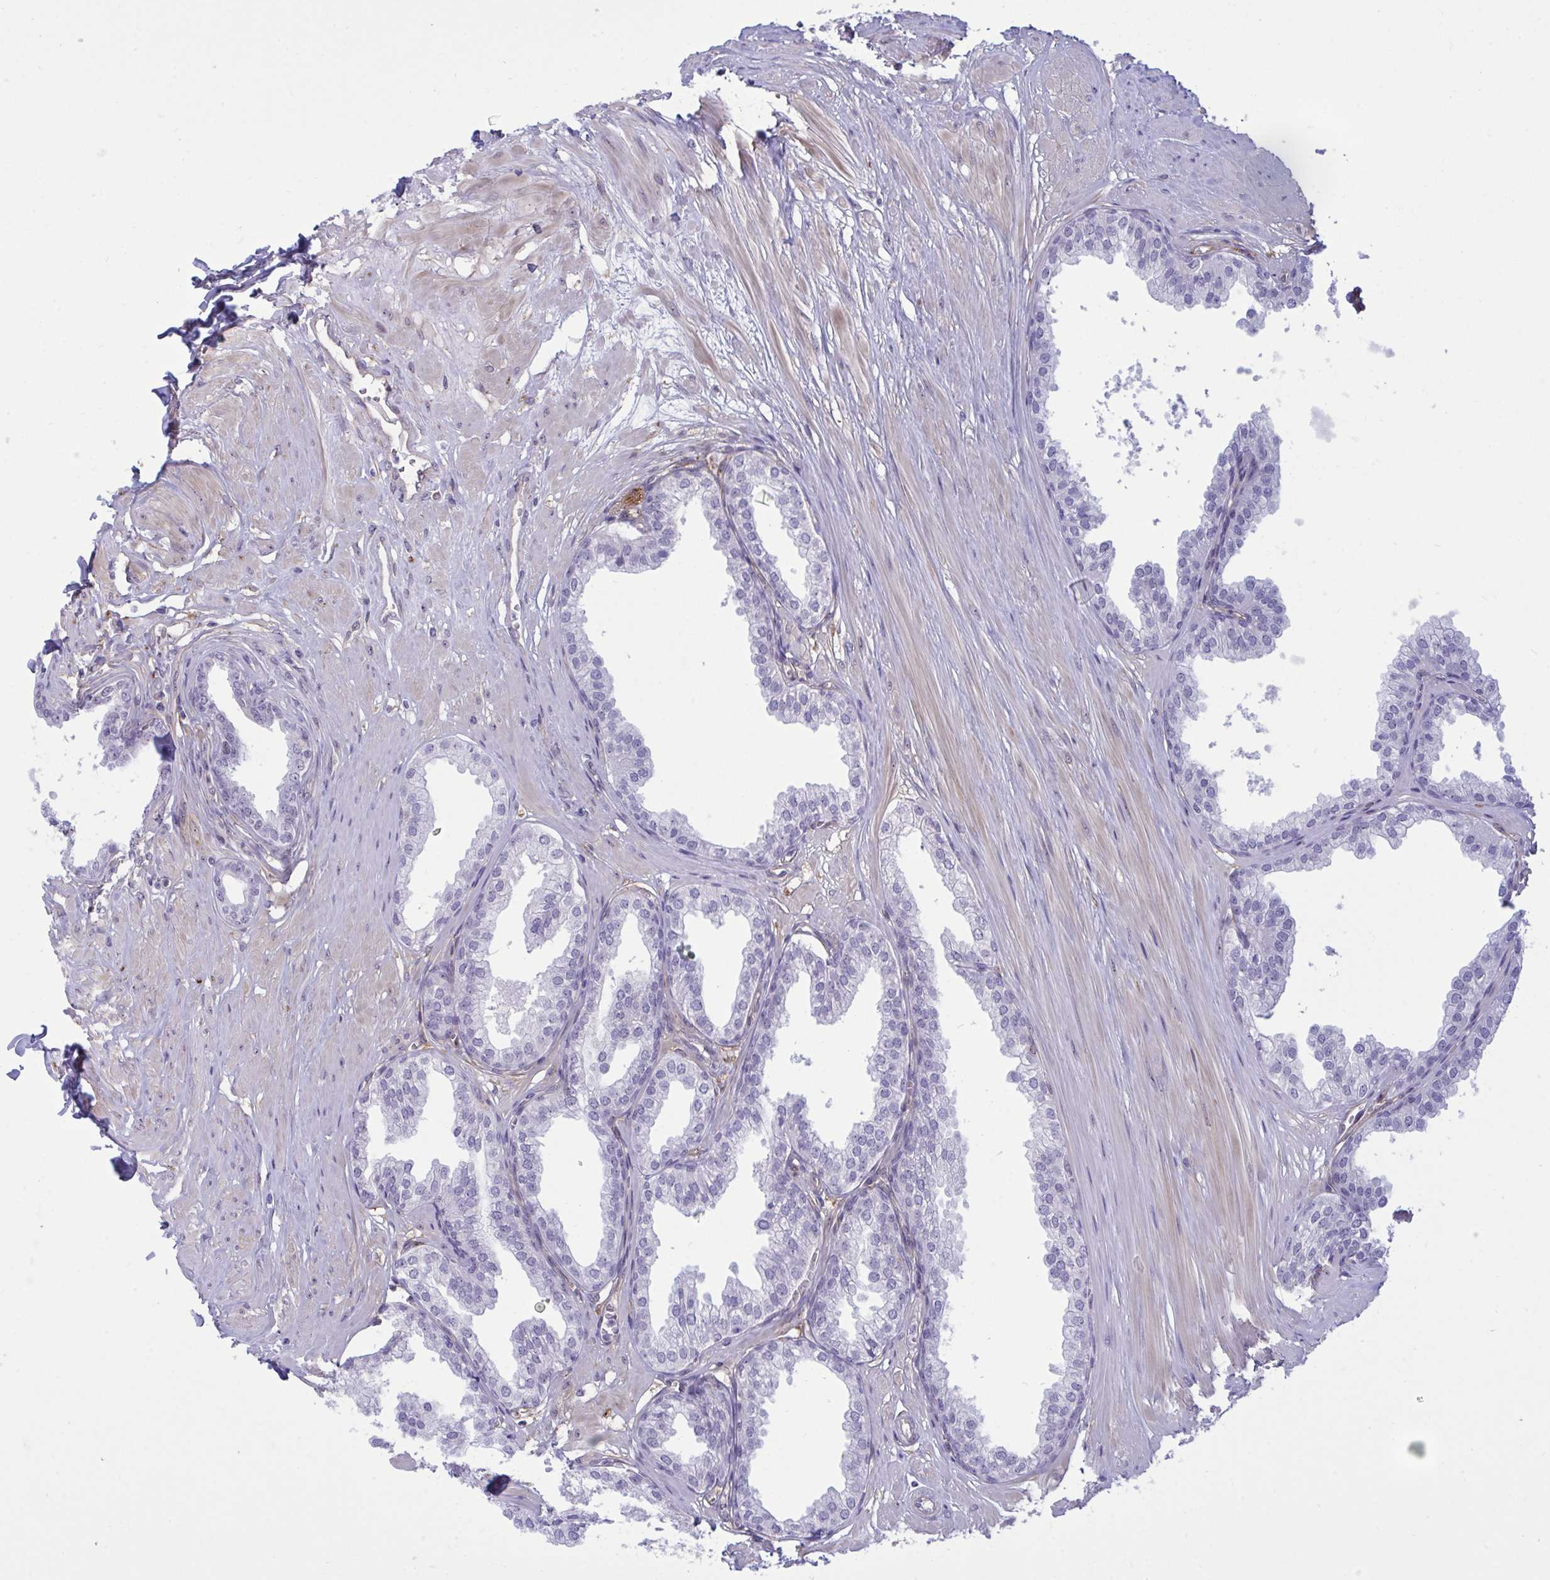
{"staining": {"intensity": "negative", "quantity": "none", "location": "none"}, "tissue": "prostate", "cell_type": "Glandular cells", "image_type": "normal", "snomed": [{"axis": "morphology", "description": "Normal tissue, NOS"}, {"axis": "topography", "description": "Prostate"}, {"axis": "topography", "description": "Peripheral nerve tissue"}], "caption": "The image shows no significant expression in glandular cells of prostate. (Brightfield microscopy of DAB immunohistochemistry (IHC) at high magnification).", "gene": "PRRT4", "patient": {"sex": "male", "age": 55}}